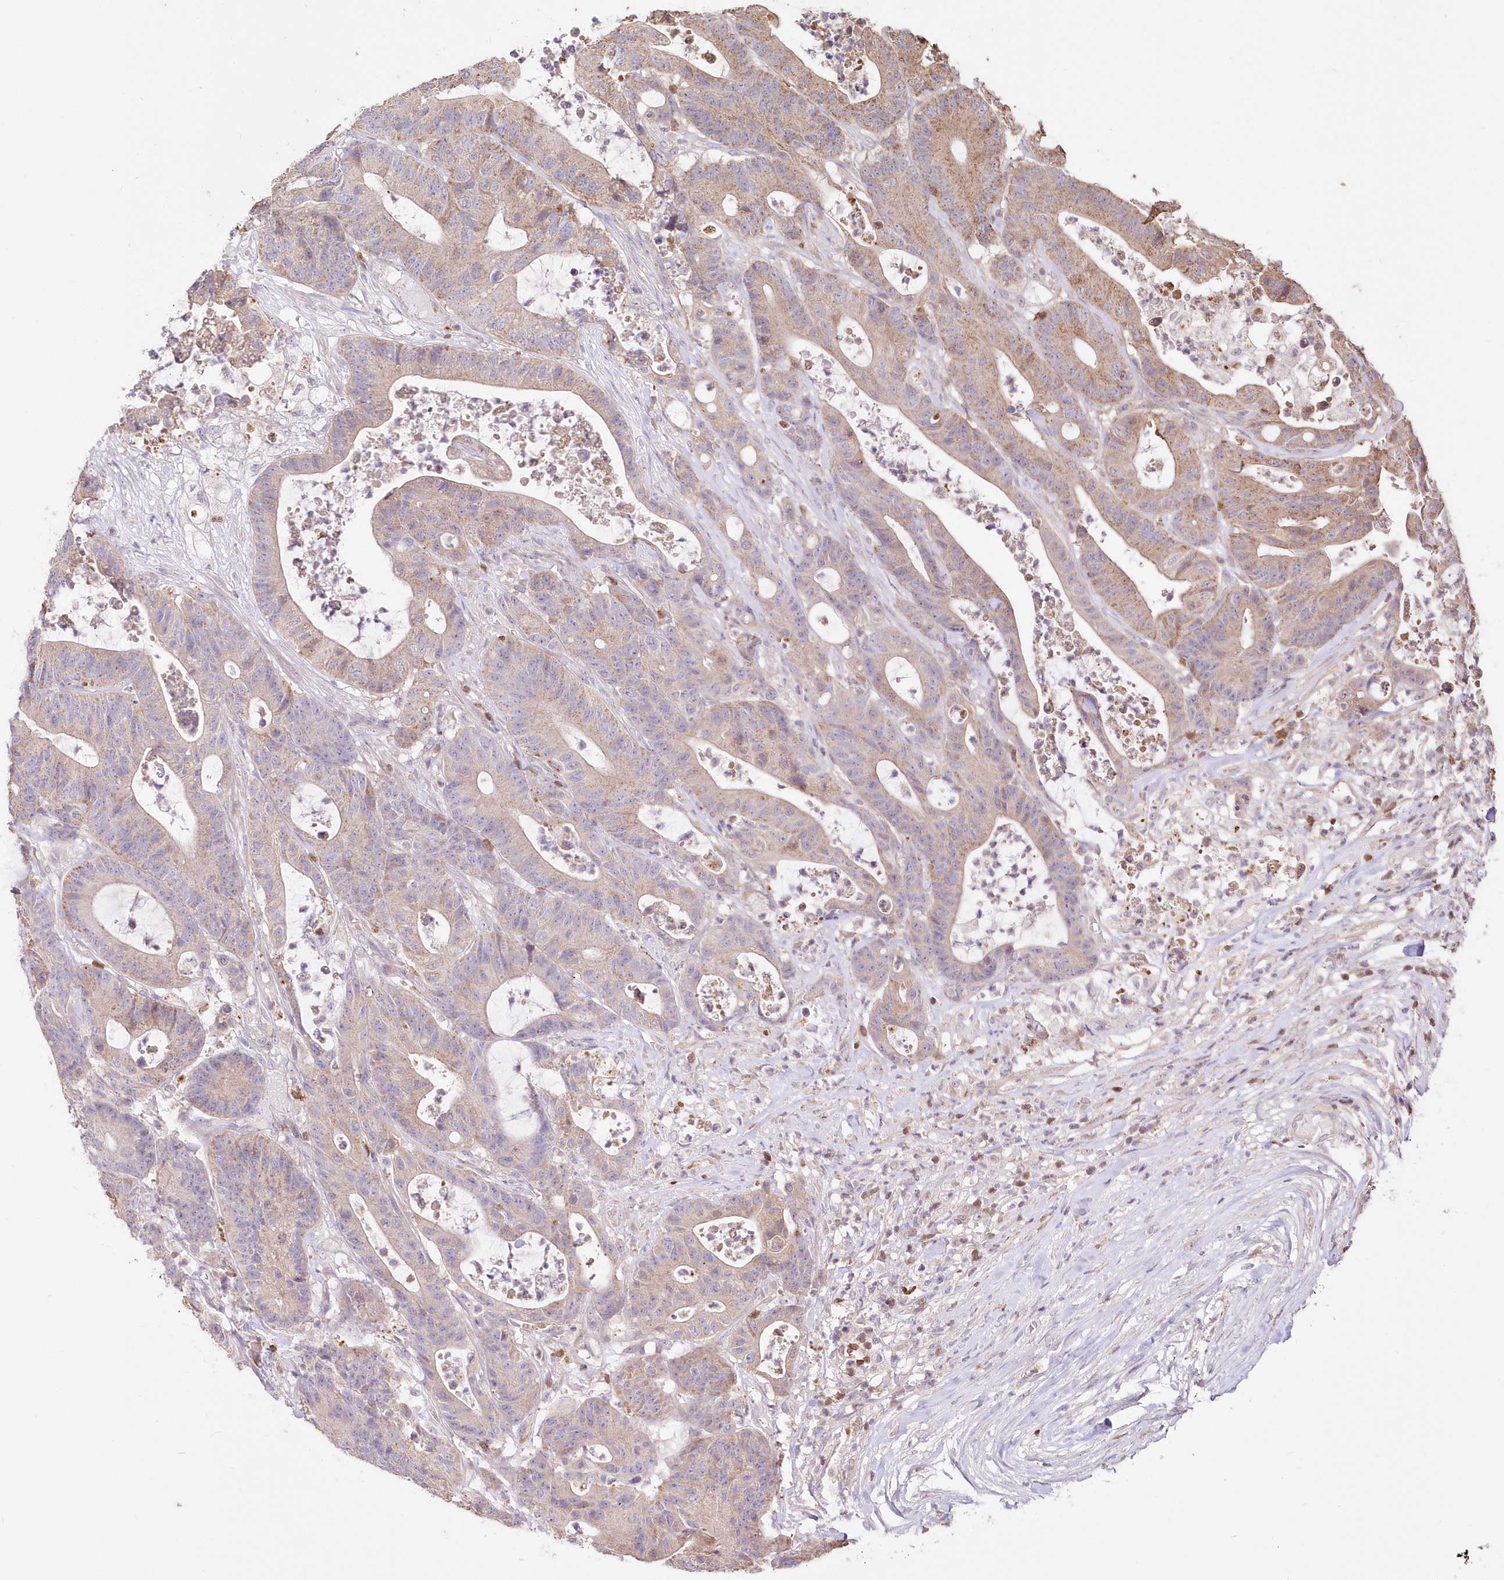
{"staining": {"intensity": "weak", "quantity": "25%-75%", "location": "cytoplasmic/membranous"}, "tissue": "colorectal cancer", "cell_type": "Tumor cells", "image_type": "cancer", "snomed": [{"axis": "morphology", "description": "Adenocarcinoma, NOS"}, {"axis": "topography", "description": "Colon"}], "caption": "Human colorectal adenocarcinoma stained with a protein marker demonstrates weak staining in tumor cells.", "gene": "STK17B", "patient": {"sex": "female", "age": 84}}